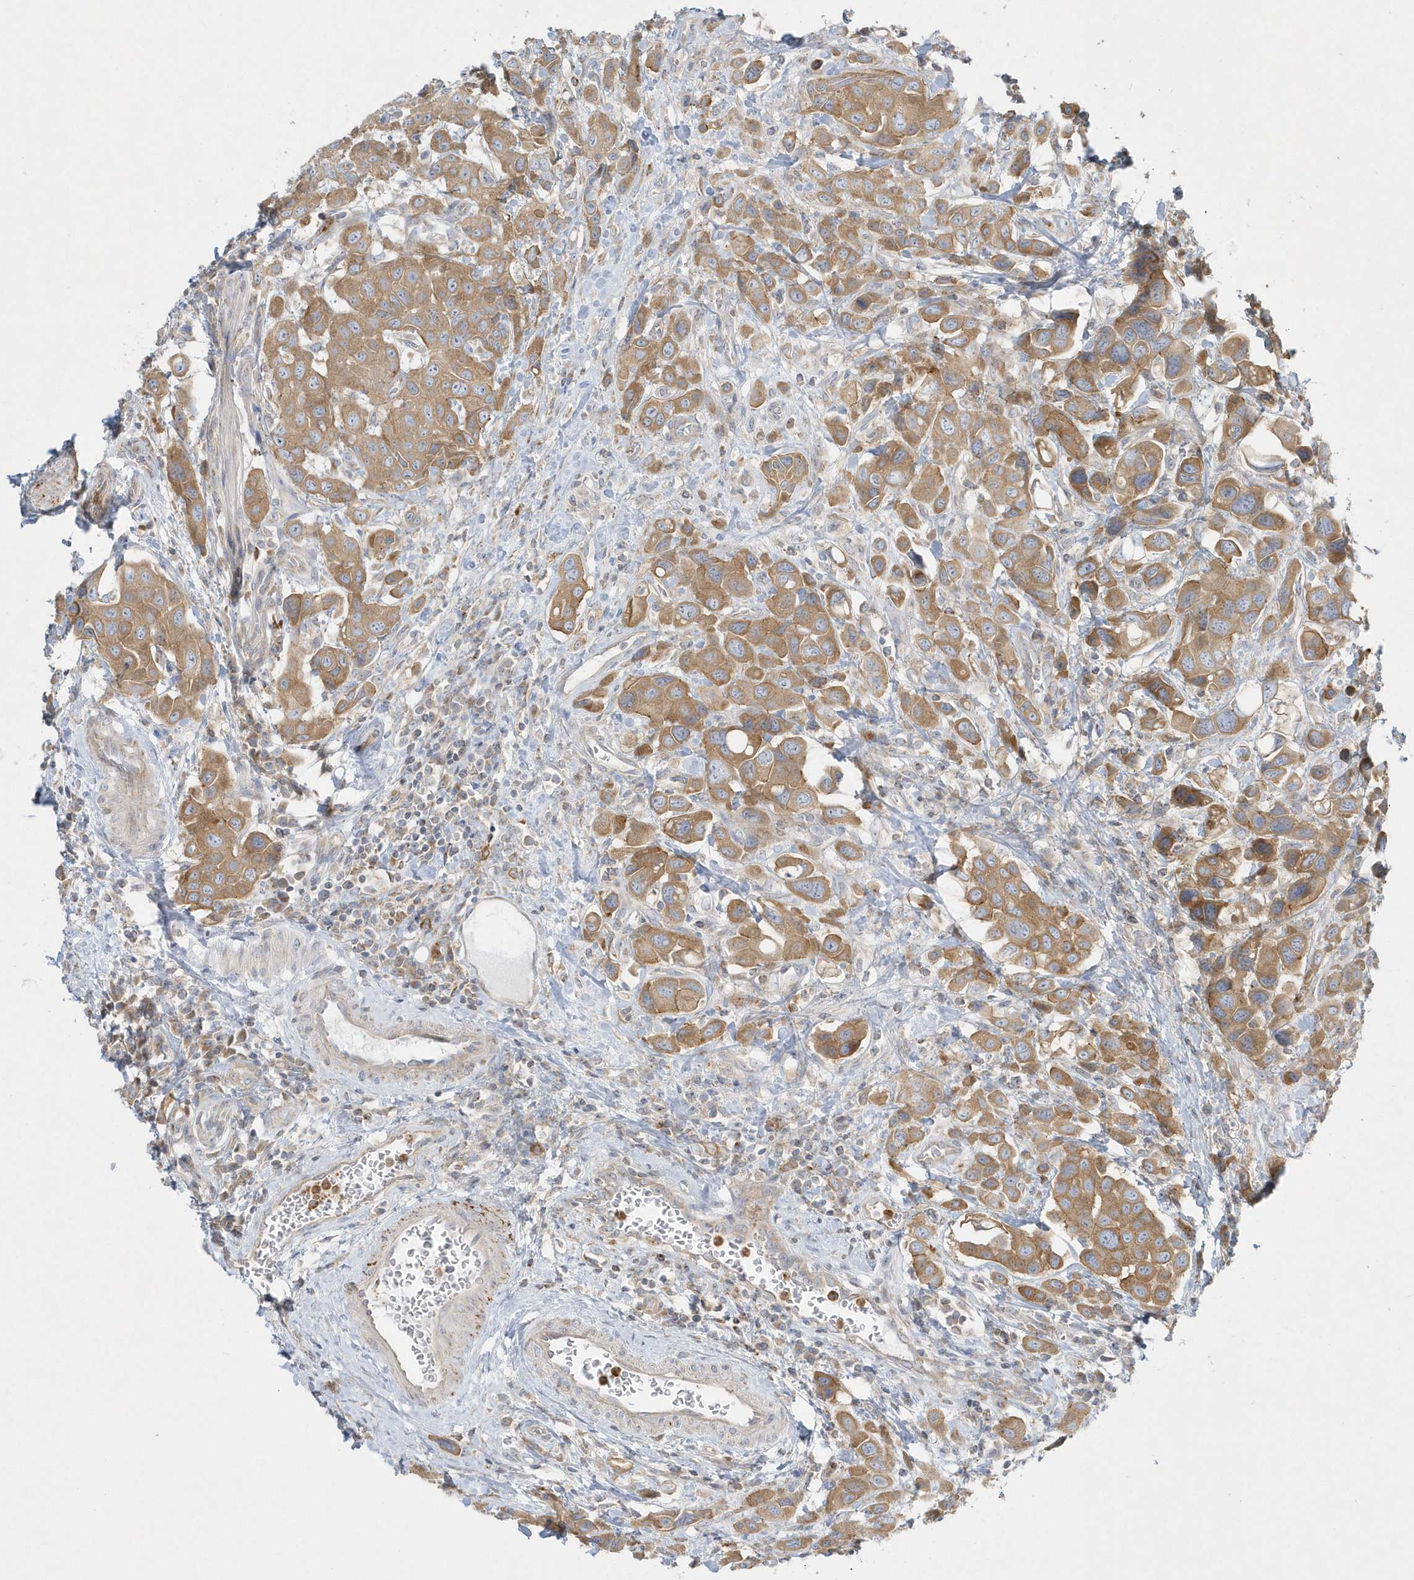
{"staining": {"intensity": "moderate", "quantity": ">75%", "location": "cytoplasmic/membranous"}, "tissue": "urothelial cancer", "cell_type": "Tumor cells", "image_type": "cancer", "snomed": [{"axis": "morphology", "description": "Urothelial carcinoma, High grade"}, {"axis": "topography", "description": "Urinary bladder"}], "caption": "Urothelial cancer stained with a brown dye shows moderate cytoplasmic/membranous positive staining in about >75% of tumor cells.", "gene": "DNAJC18", "patient": {"sex": "male", "age": 50}}